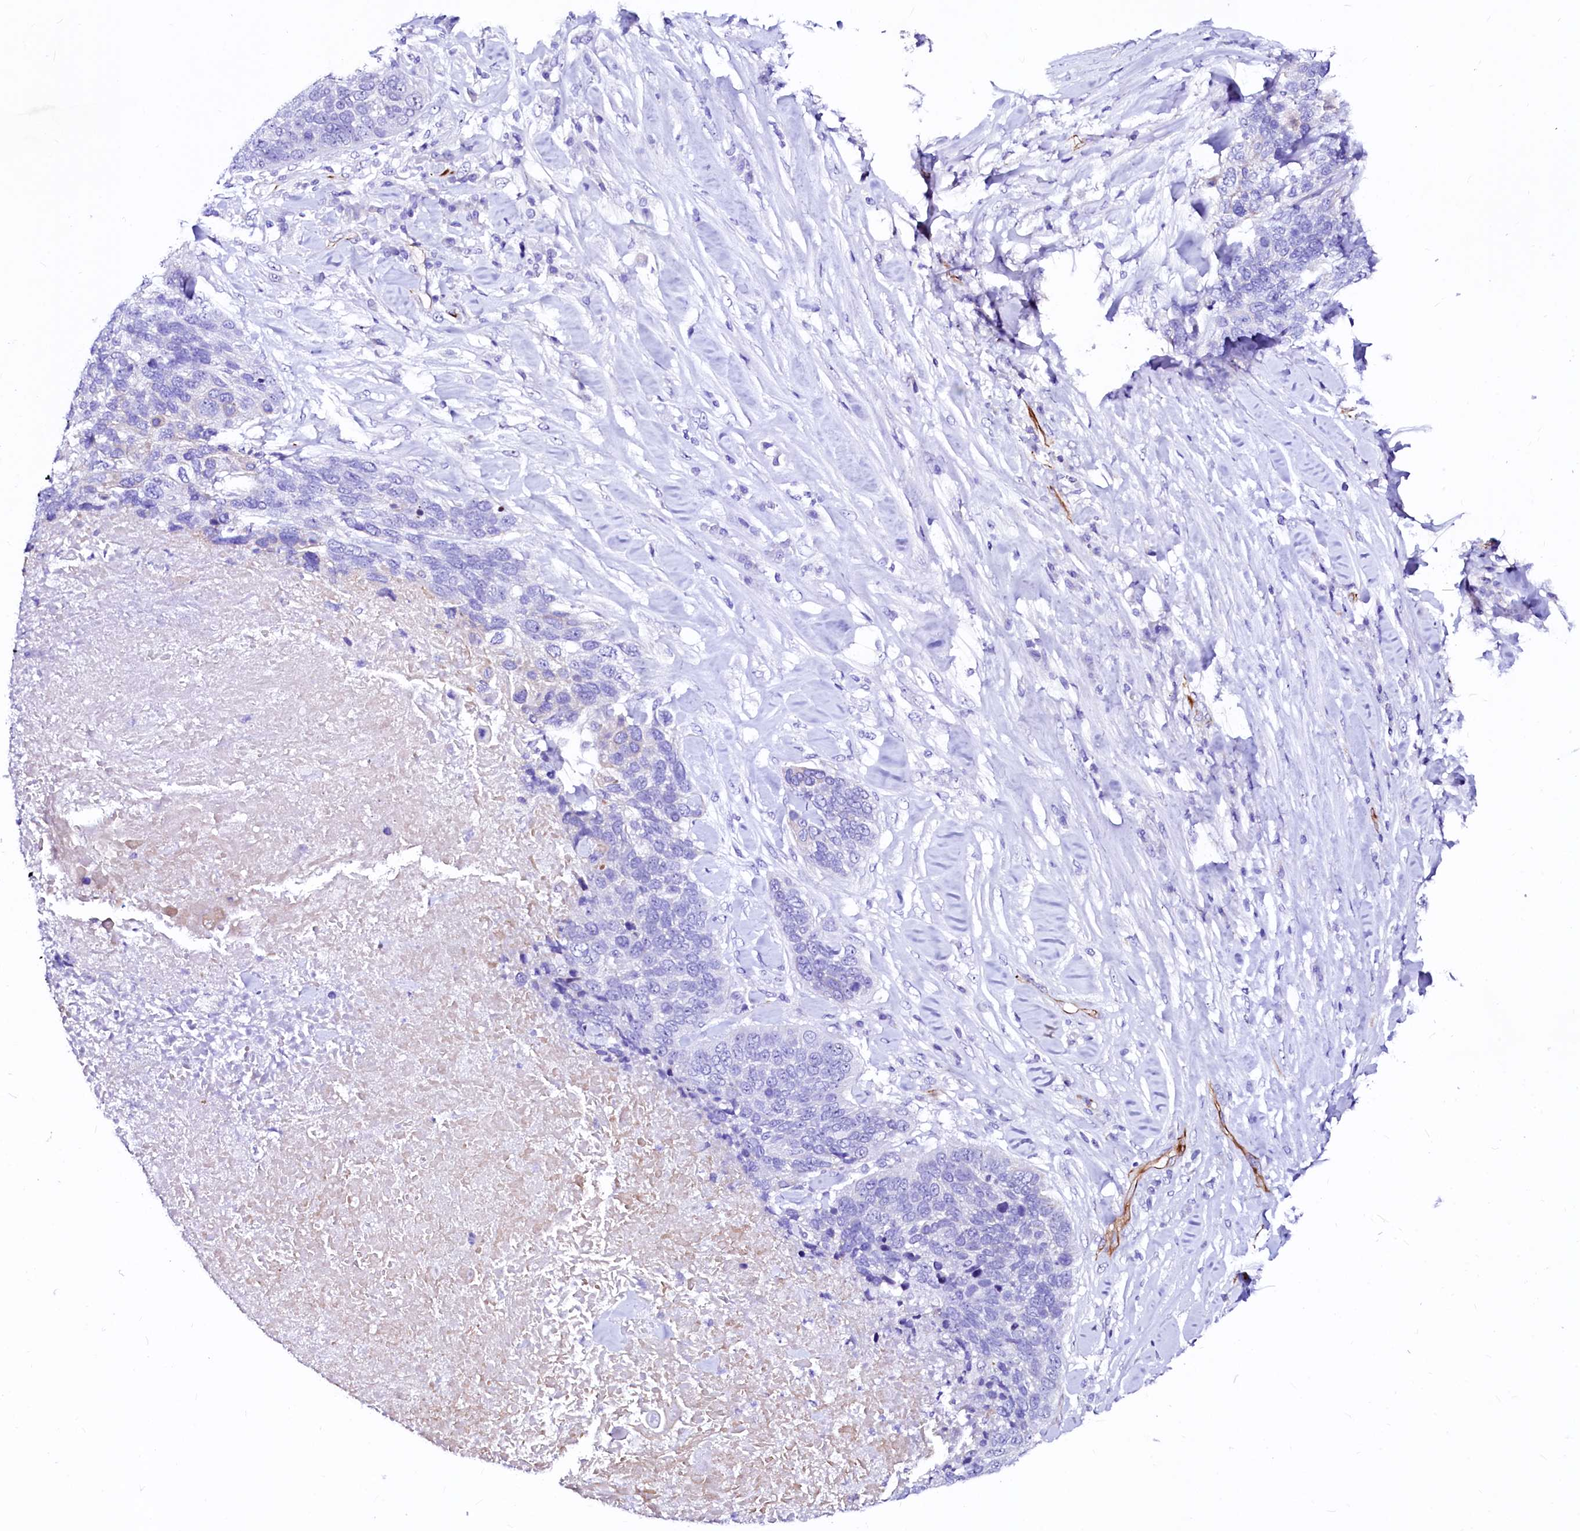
{"staining": {"intensity": "negative", "quantity": "none", "location": "none"}, "tissue": "lung cancer", "cell_type": "Tumor cells", "image_type": "cancer", "snomed": [{"axis": "morphology", "description": "Squamous cell carcinoma, NOS"}, {"axis": "topography", "description": "Lung"}], "caption": "Protein analysis of lung cancer (squamous cell carcinoma) shows no significant positivity in tumor cells. Brightfield microscopy of immunohistochemistry stained with DAB (3,3'-diaminobenzidine) (brown) and hematoxylin (blue), captured at high magnification.", "gene": "SFR1", "patient": {"sex": "male", "age": 66}}